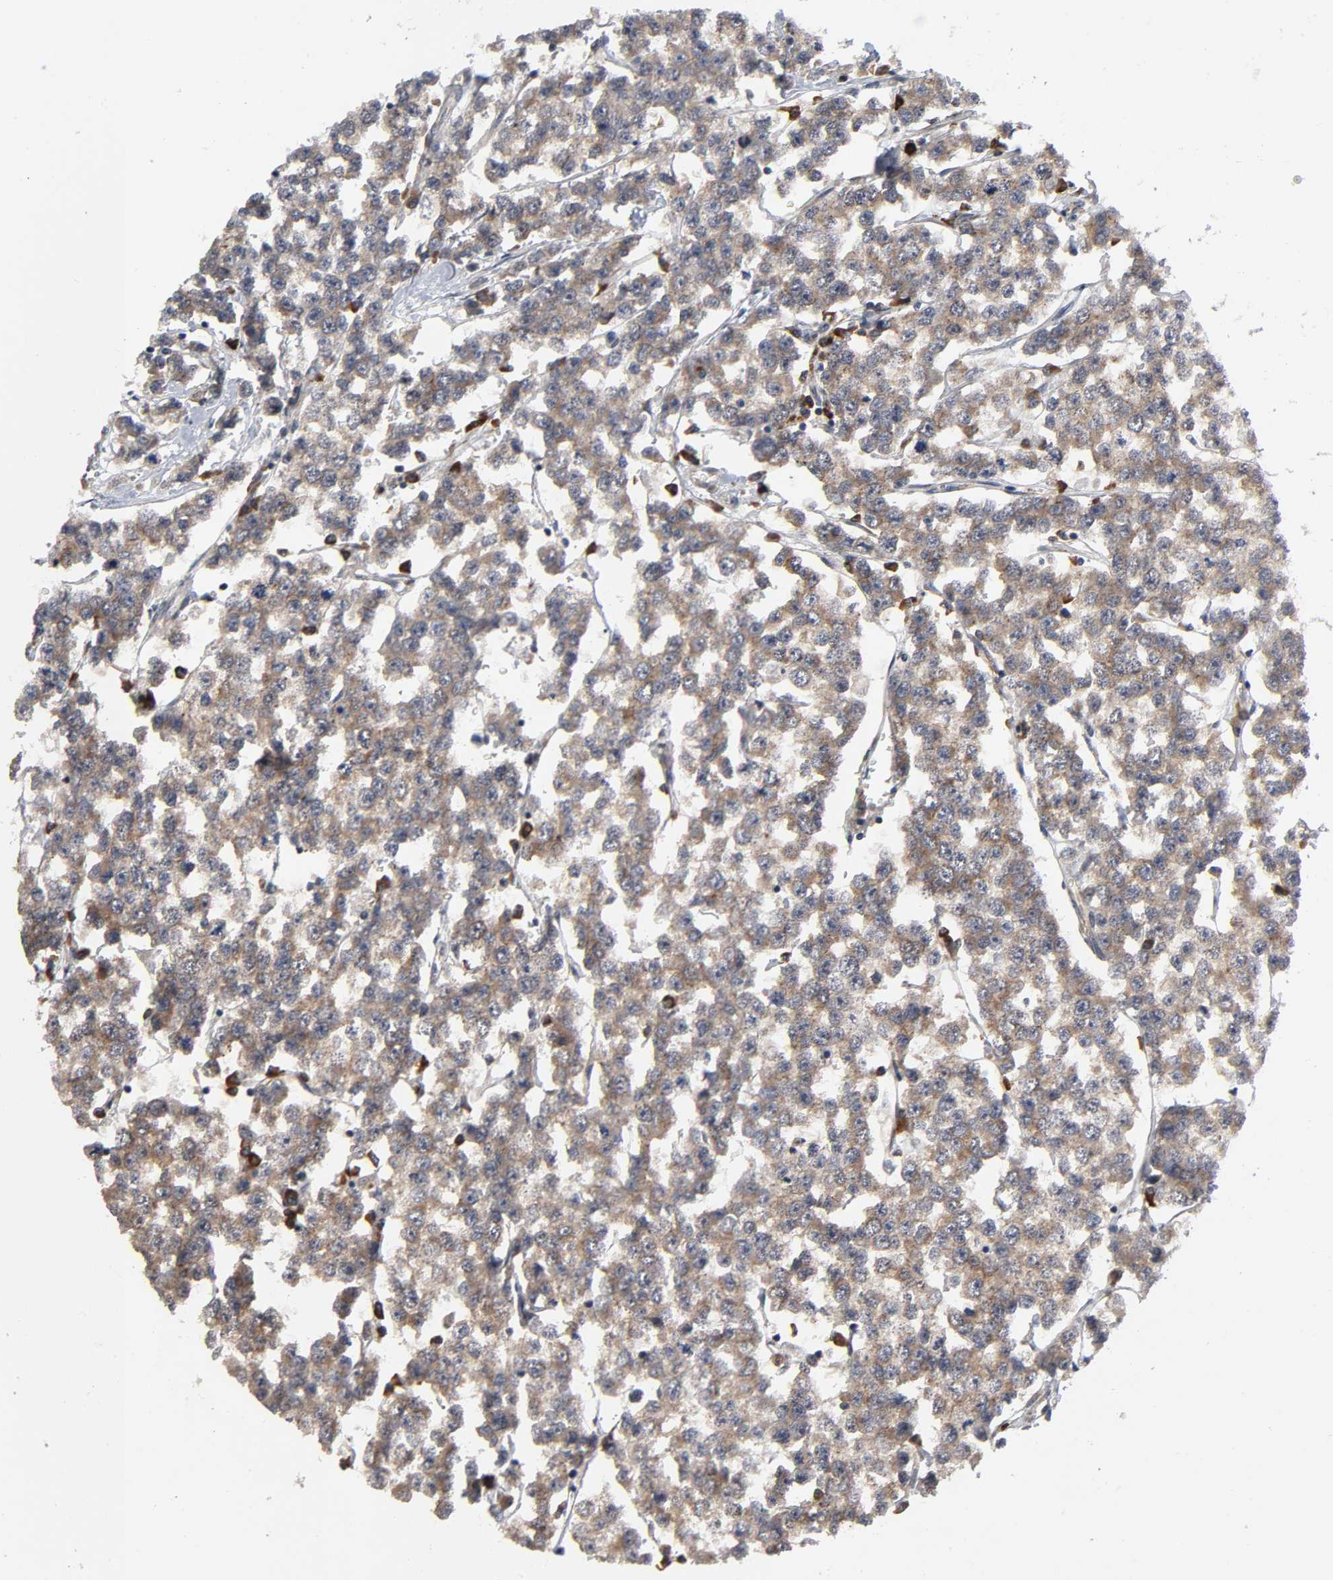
{"staining": {"intensity": "moderate", "quantity": ">75%", "location": "cytoplasmic/membranous"}, "tissue": "testis cancer", "cell_type": "Tumor cells", "image_type": "cancer", "snomed": [{"axis": "morphology", "description": "Seminoma, NOS"}, {"axis": "morphology", "description": "Carcinoma, Embryonal, NOS"}, {"axis": "topography", "description": "Testis"}], "caption": "Testis cancer (seminoma) stained for a protein (brown) shows moderate cytoplasmic/membranous positive positivity in approximately >75% of tumor cells.", "gene": "SLC30A9", "patient": {"sex": "male", "age": 52}}